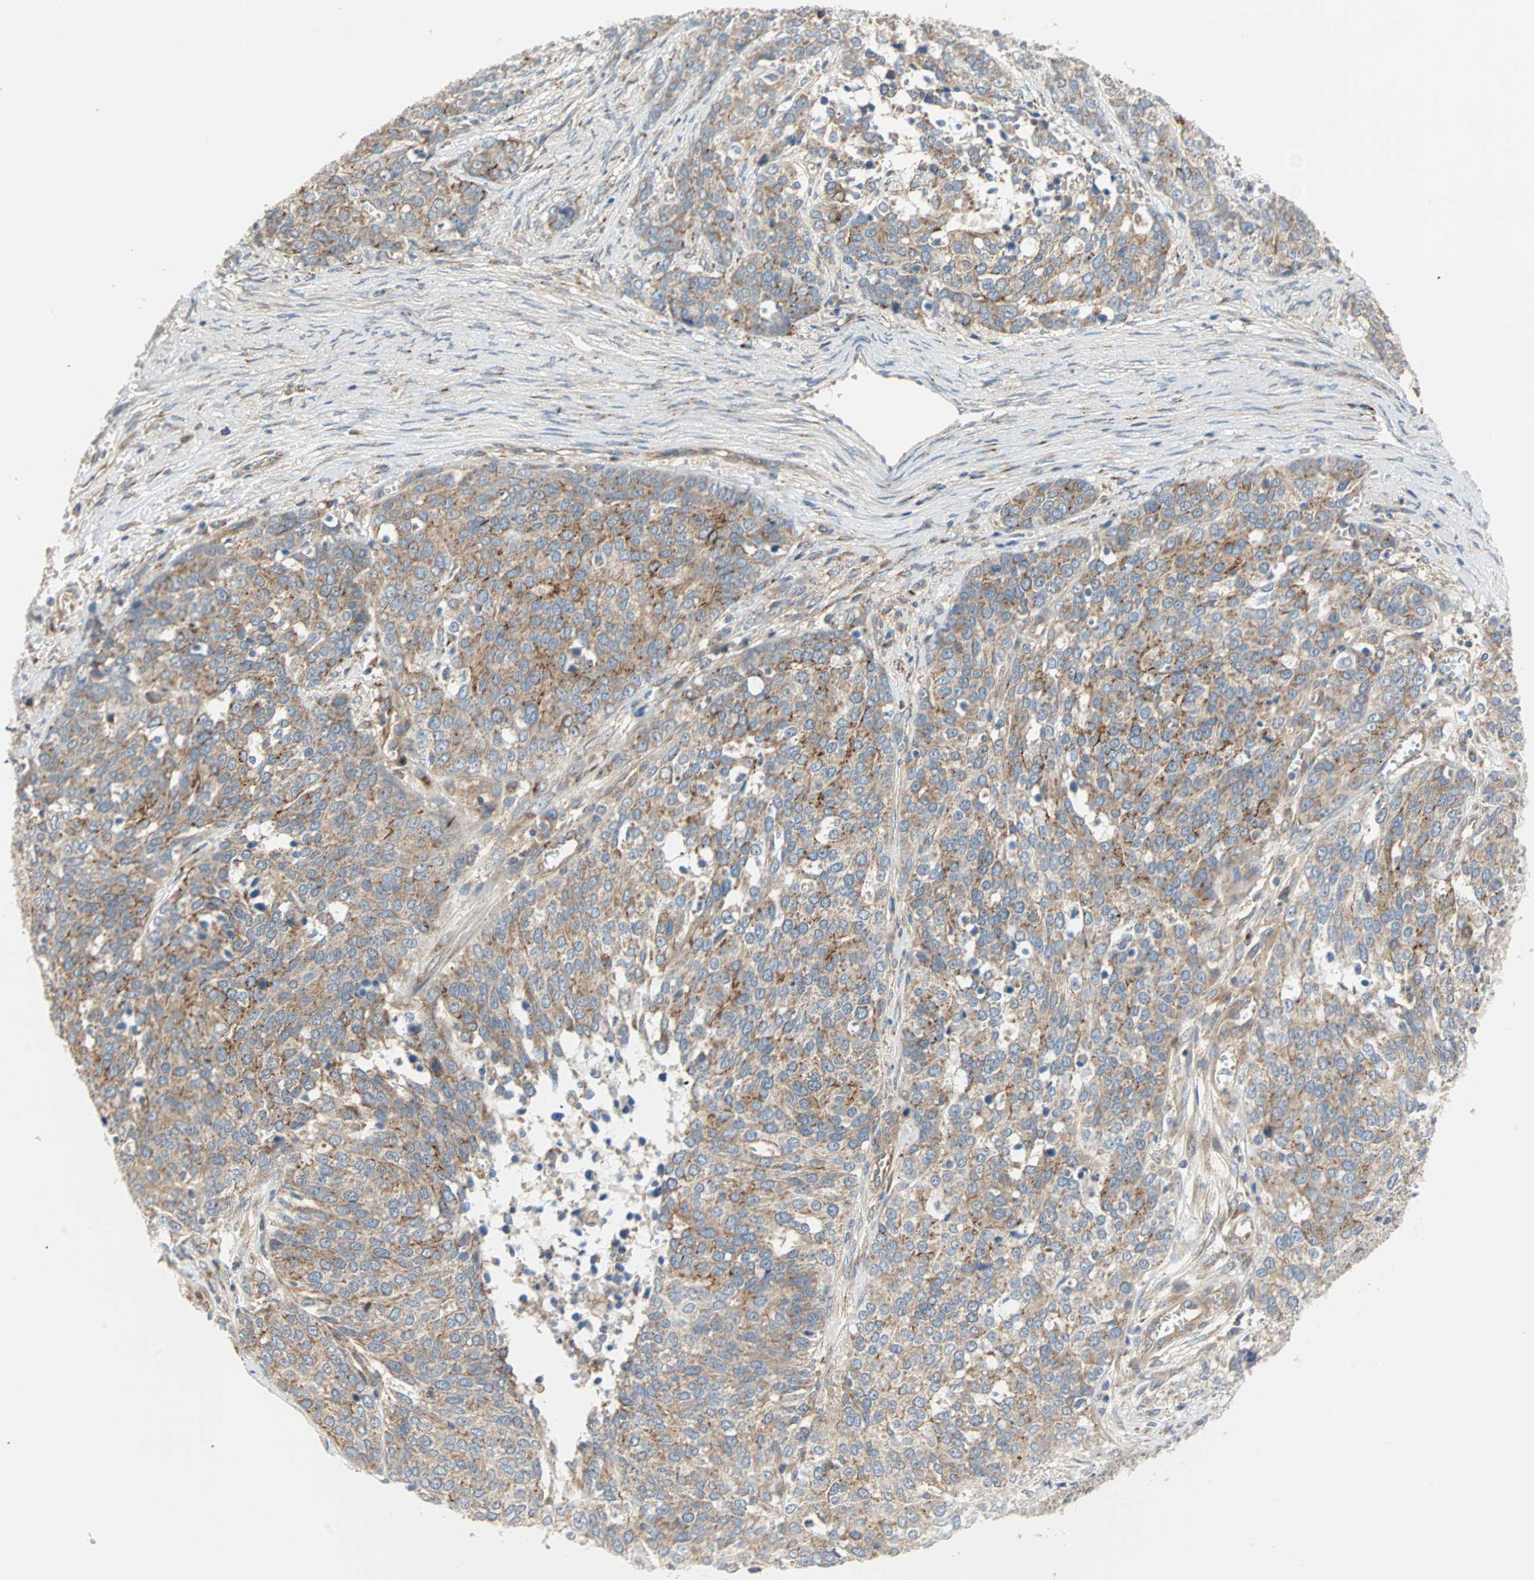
{"staining": {"intensity": "weak", "quantity": ">75%", "location": "cytoplasmic/membranous"}, "tissue": "ovarian cancer", "cell_type": "Tumor cells", "image_type": "cancer", "snomed": [{"axis": "morphology", "description": "Cystadenocarcinoma, serous, NOS"}, {"axis": "topography", "description": "Ovary"}], "caption": "DAB (3,3'-diaminobenzidine) immunohistochemical staining of ovarian cancer (serous cystadenocarcinoma) reveals weak cytoplasmic/membranous protein expression in approximately >75% of tumor cells.", "gene": "PDE8A", "patient": {"sex": "female", "age": 44}}